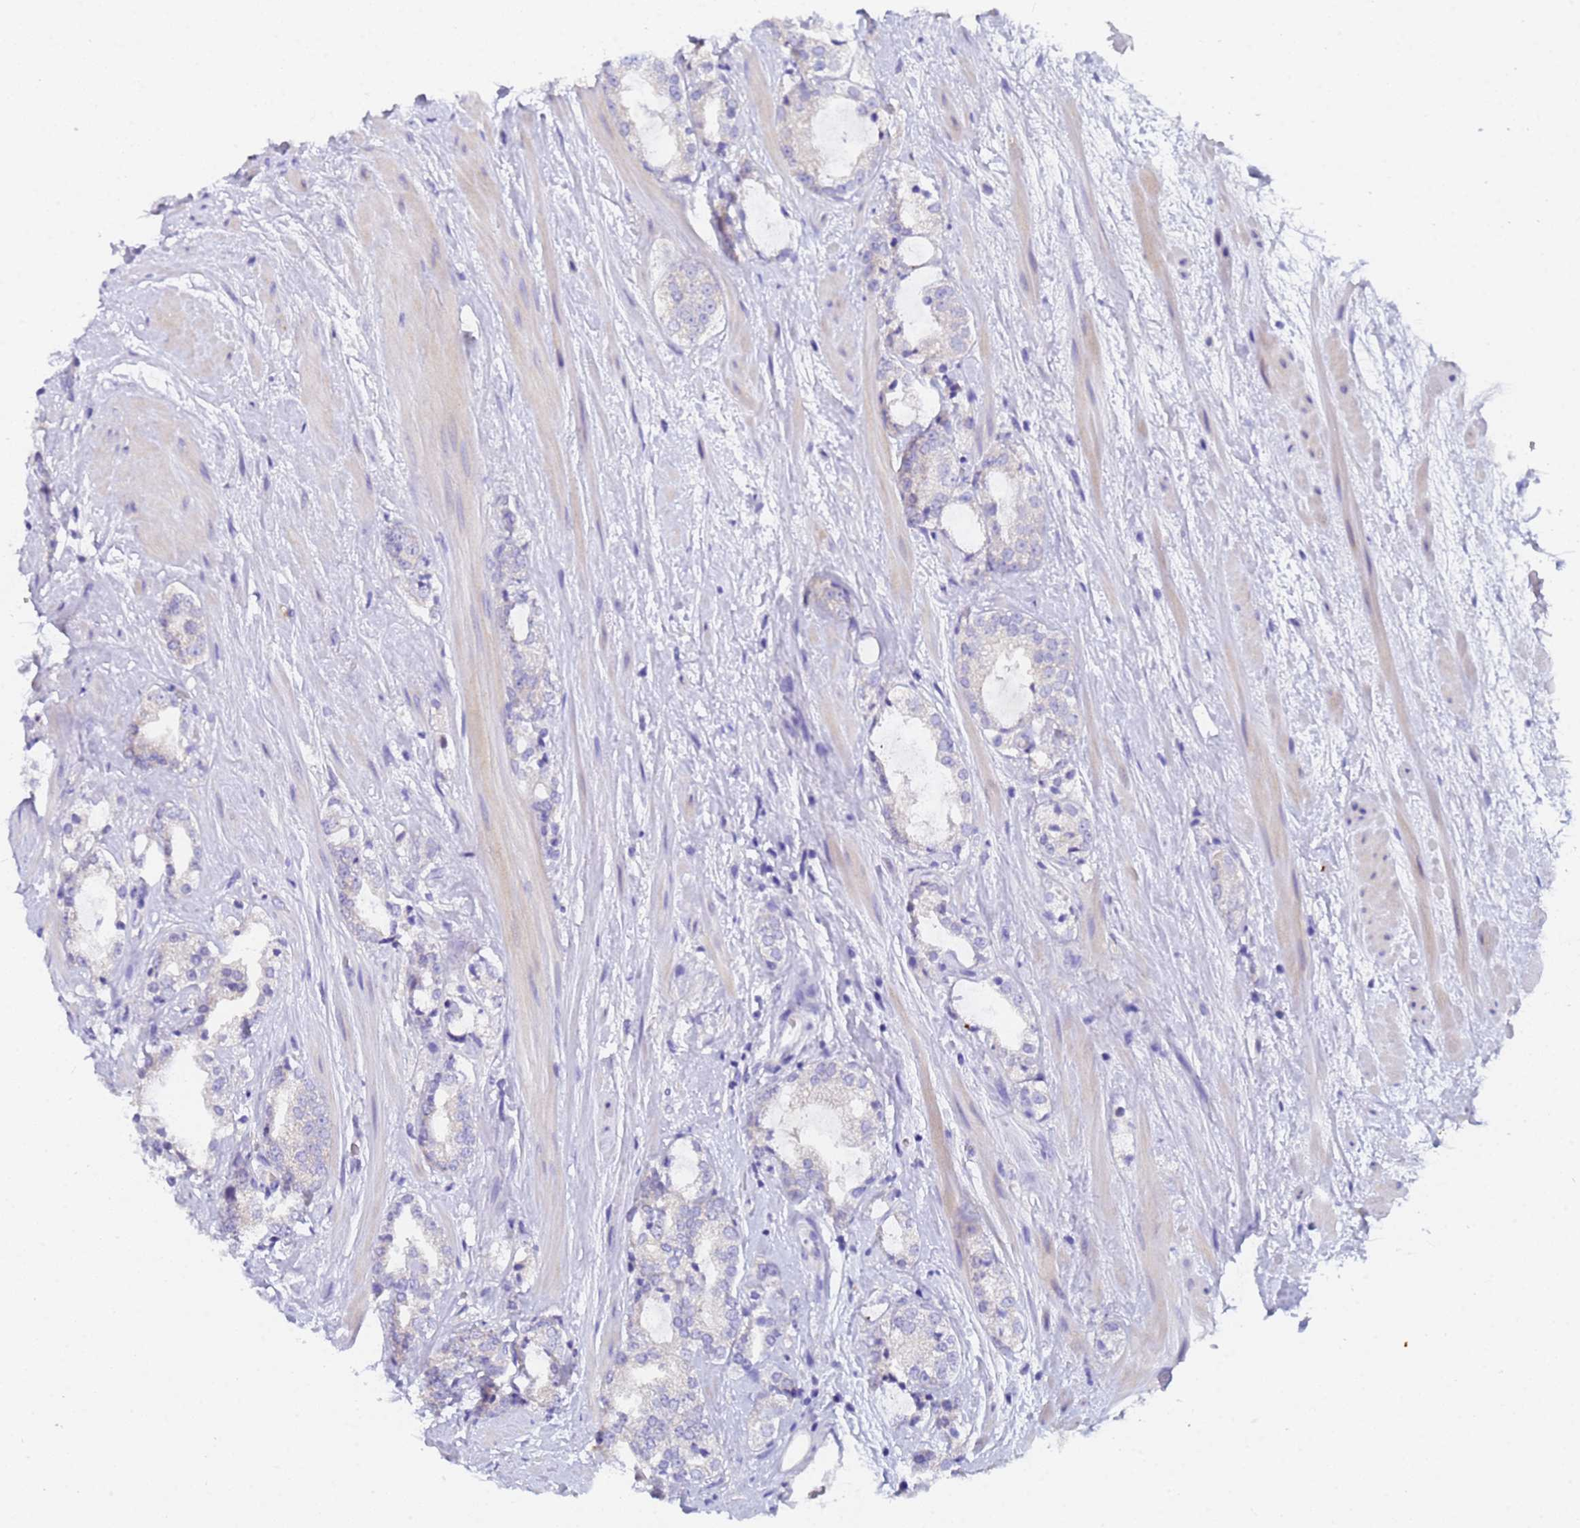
{"staining": {"intensity": "negative", "quantity": "none", "location": "none"}, "tissue": "prostate cancer", "cell_type": "Tumor cells", "image_type": "cancer", "snomed": [{"axis": "morphology", "description": "Adenocarcinoma, High grade"}, {"axis": "topography", "description": "Prostate"}], "caption": "Human prostate adenocarcinoma (high-grade) stained for a protein using immunohistochemistry exhibits no positivity in tumor cells.", "gene": "UBE2O", "patient": {"sex": "male", "age": 64}}